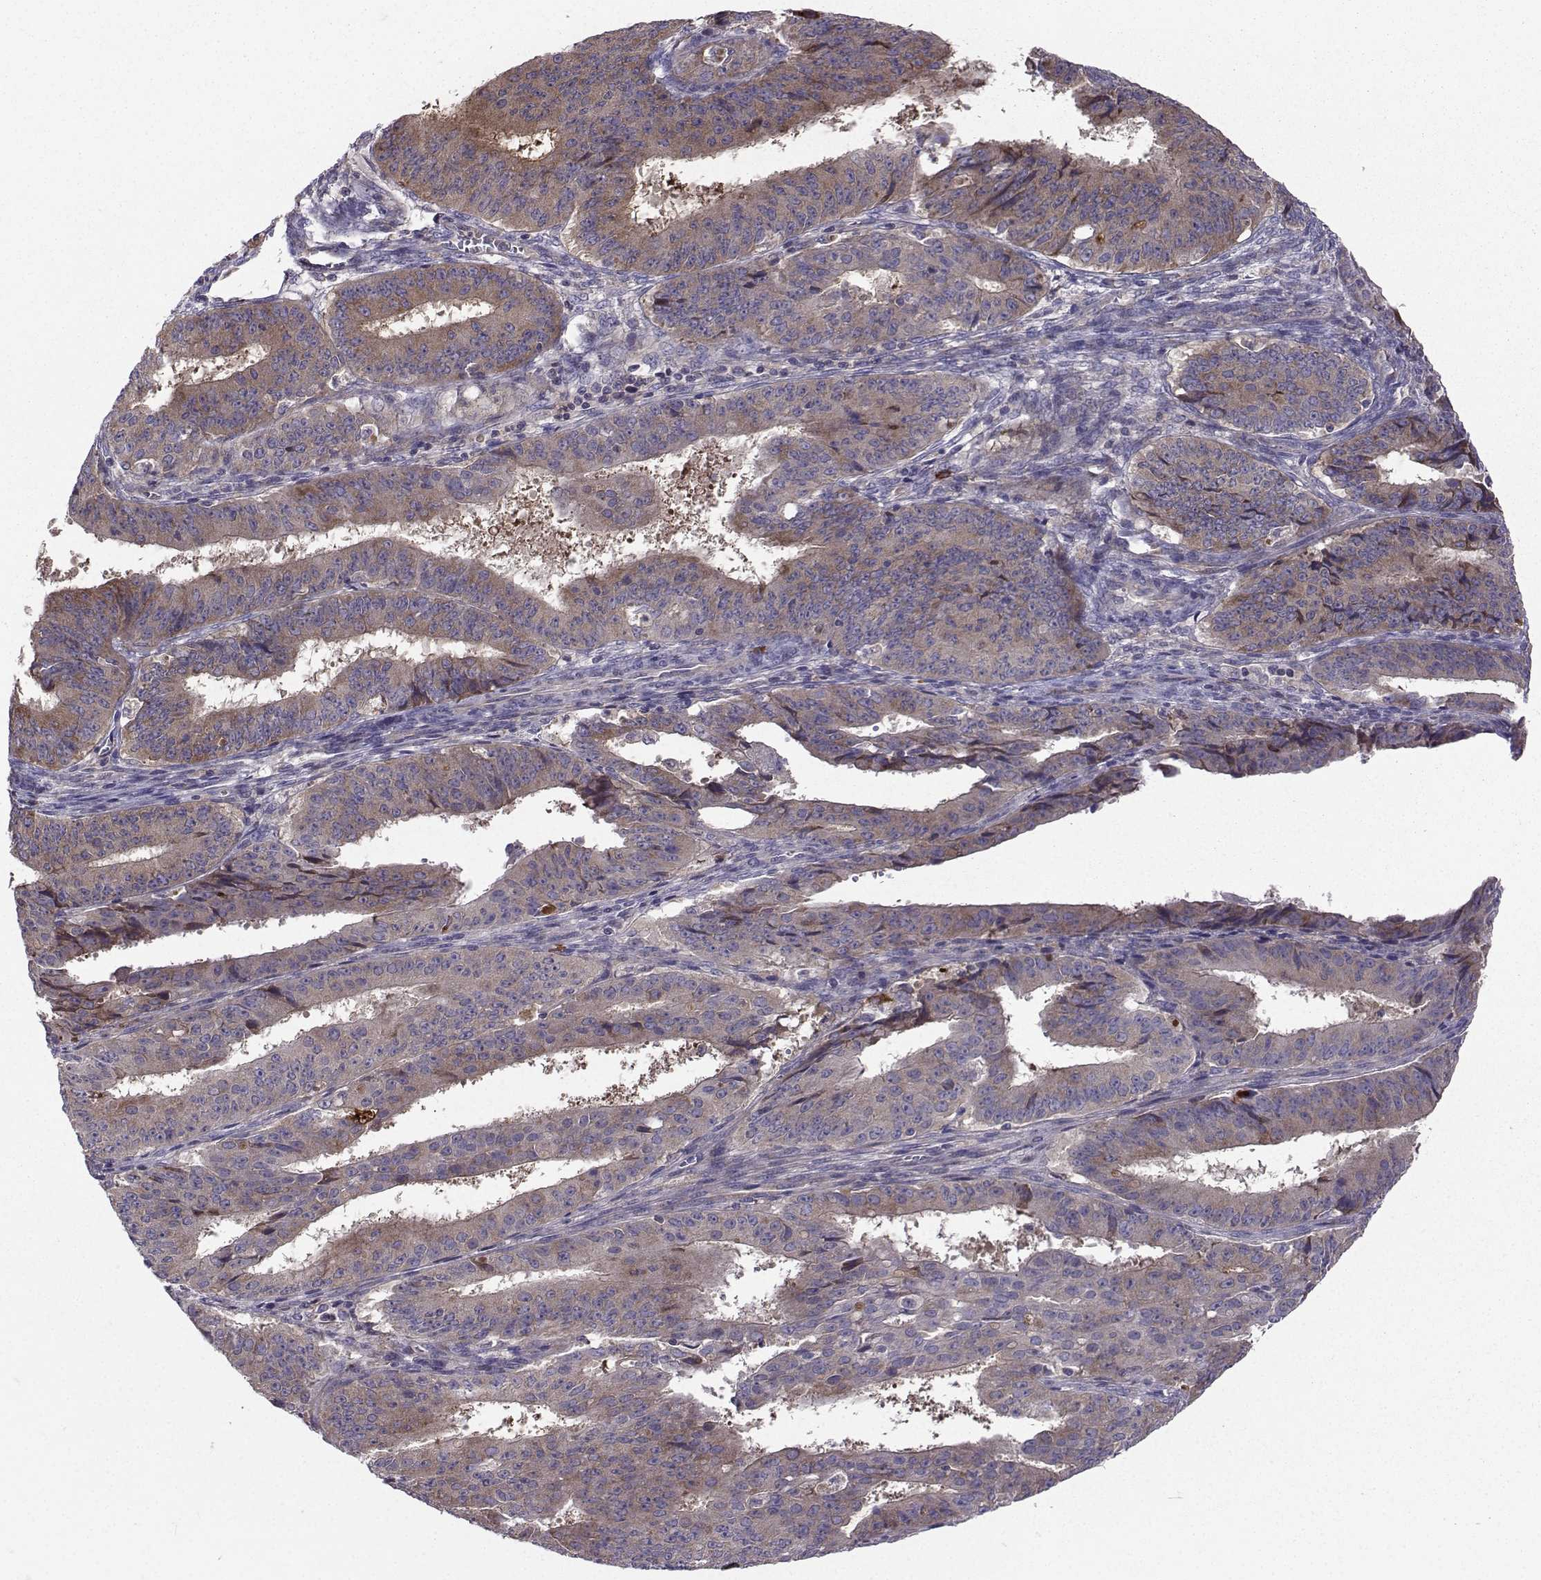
{"staining": {"intensity": "moderate", "quantity": ">75%", "location": "cytoplasmic/membranous"}, "tissue": "ovarian cancer", "cell_type": "Tumor cells", "image_type": "cancer", "snomed": [{"axis": "morphology", "description": "Carcinoma, endometroid"}, {"axis": "topography", "description": "Ovary"}], "caption": "Protein analysis of ovarian cancer (endometroid carcinoma) tissue exhibits moderate cytoplasmic/membranous positivity in approximately >75% of tumor cells.", "gene": "STXBP5", "patient": {"sex": "female", "age": 42}}